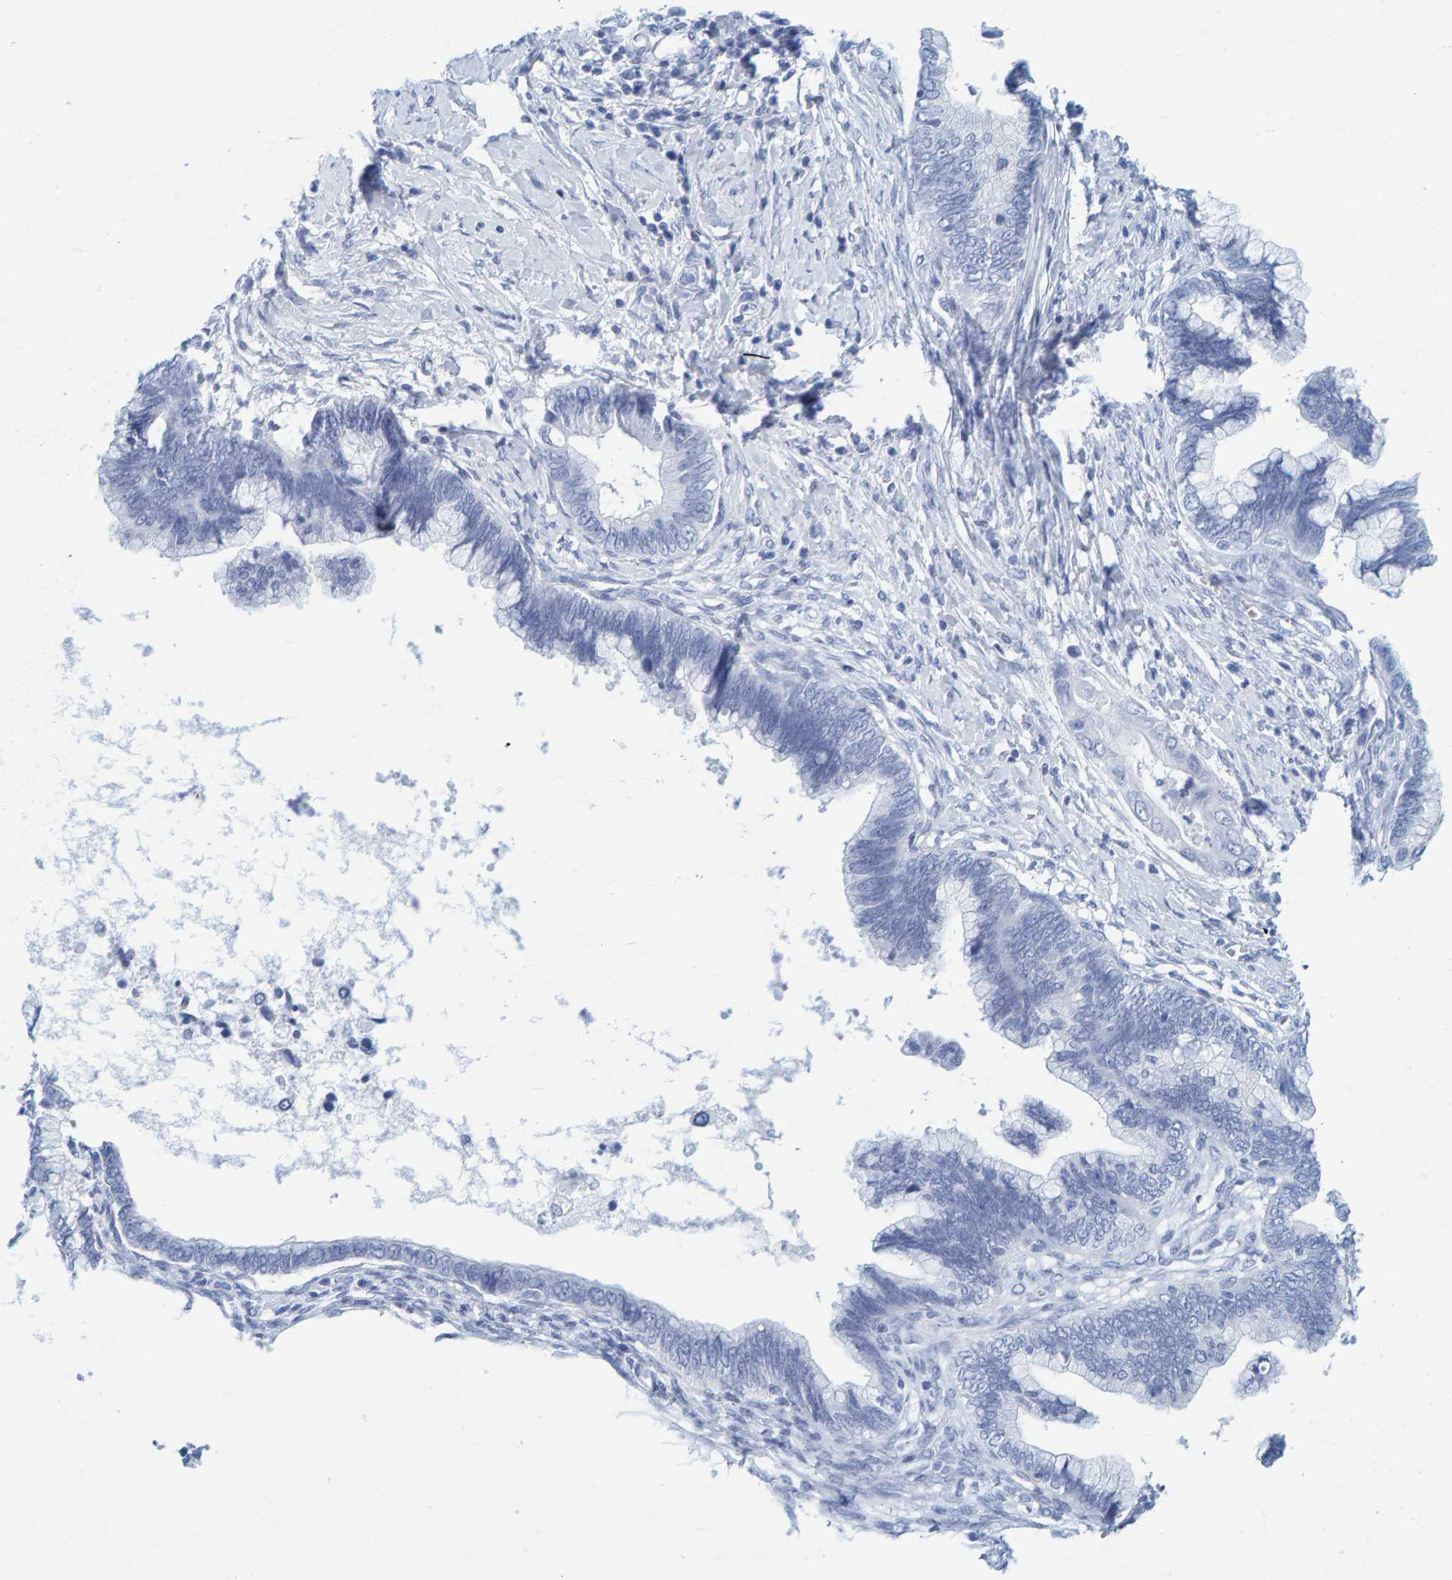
{"staining": {"intensity": "negative", "quantity": "none", "location": "none"}, "tissue": "cervical cancer", "cell_type": "Tumor cells", "image_type": "cancer", "snomed": [{"axis": "morphology", "description": "Adenocarcinoma, NOS"}, {"axis": "topography", "description": "Cervix"}], "caption": "An image of human cervical cancer is negative for staining in tumor cells.", "gene": "SFTPC", "patient": {"sex": "female", "age": 44}}